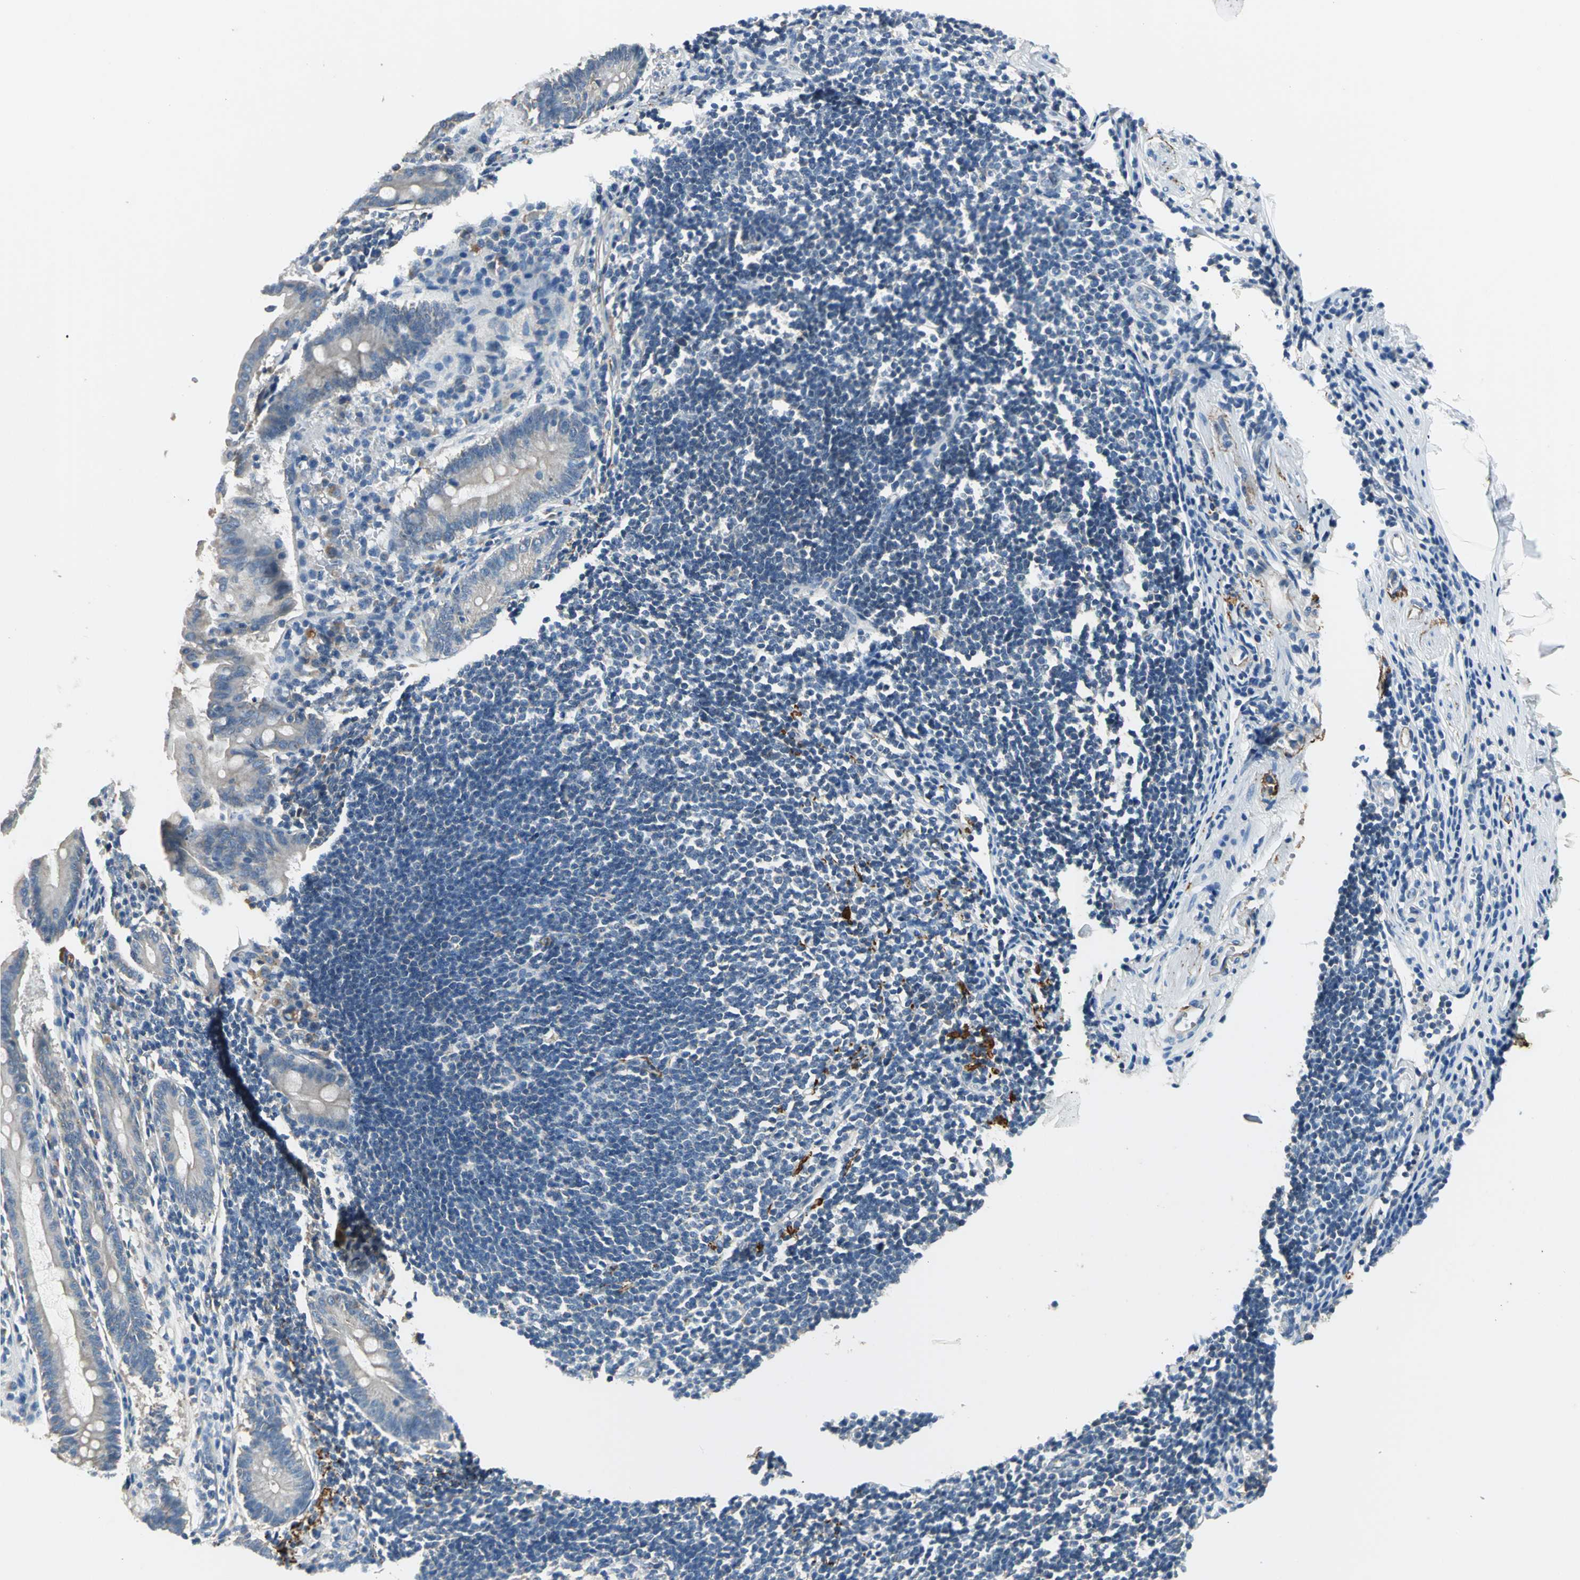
{"staining": {"intensity": "negative", "quantity": "none", "location": "none"}, "tissue": "appendix", "cell_type": "Glandular cells", "image_type": "normal", "snomed": [{"axis": "morphology", "description": "Normal tissue, NOS"}, {"axis": "topography", "description": "Appendix"}], "caption": "Micrograph shows no significant protein positivity in glandular cells of unremarkable appendix.", "gene": "SLC16A7", "patient": {"sex": "female", "age": 50}}